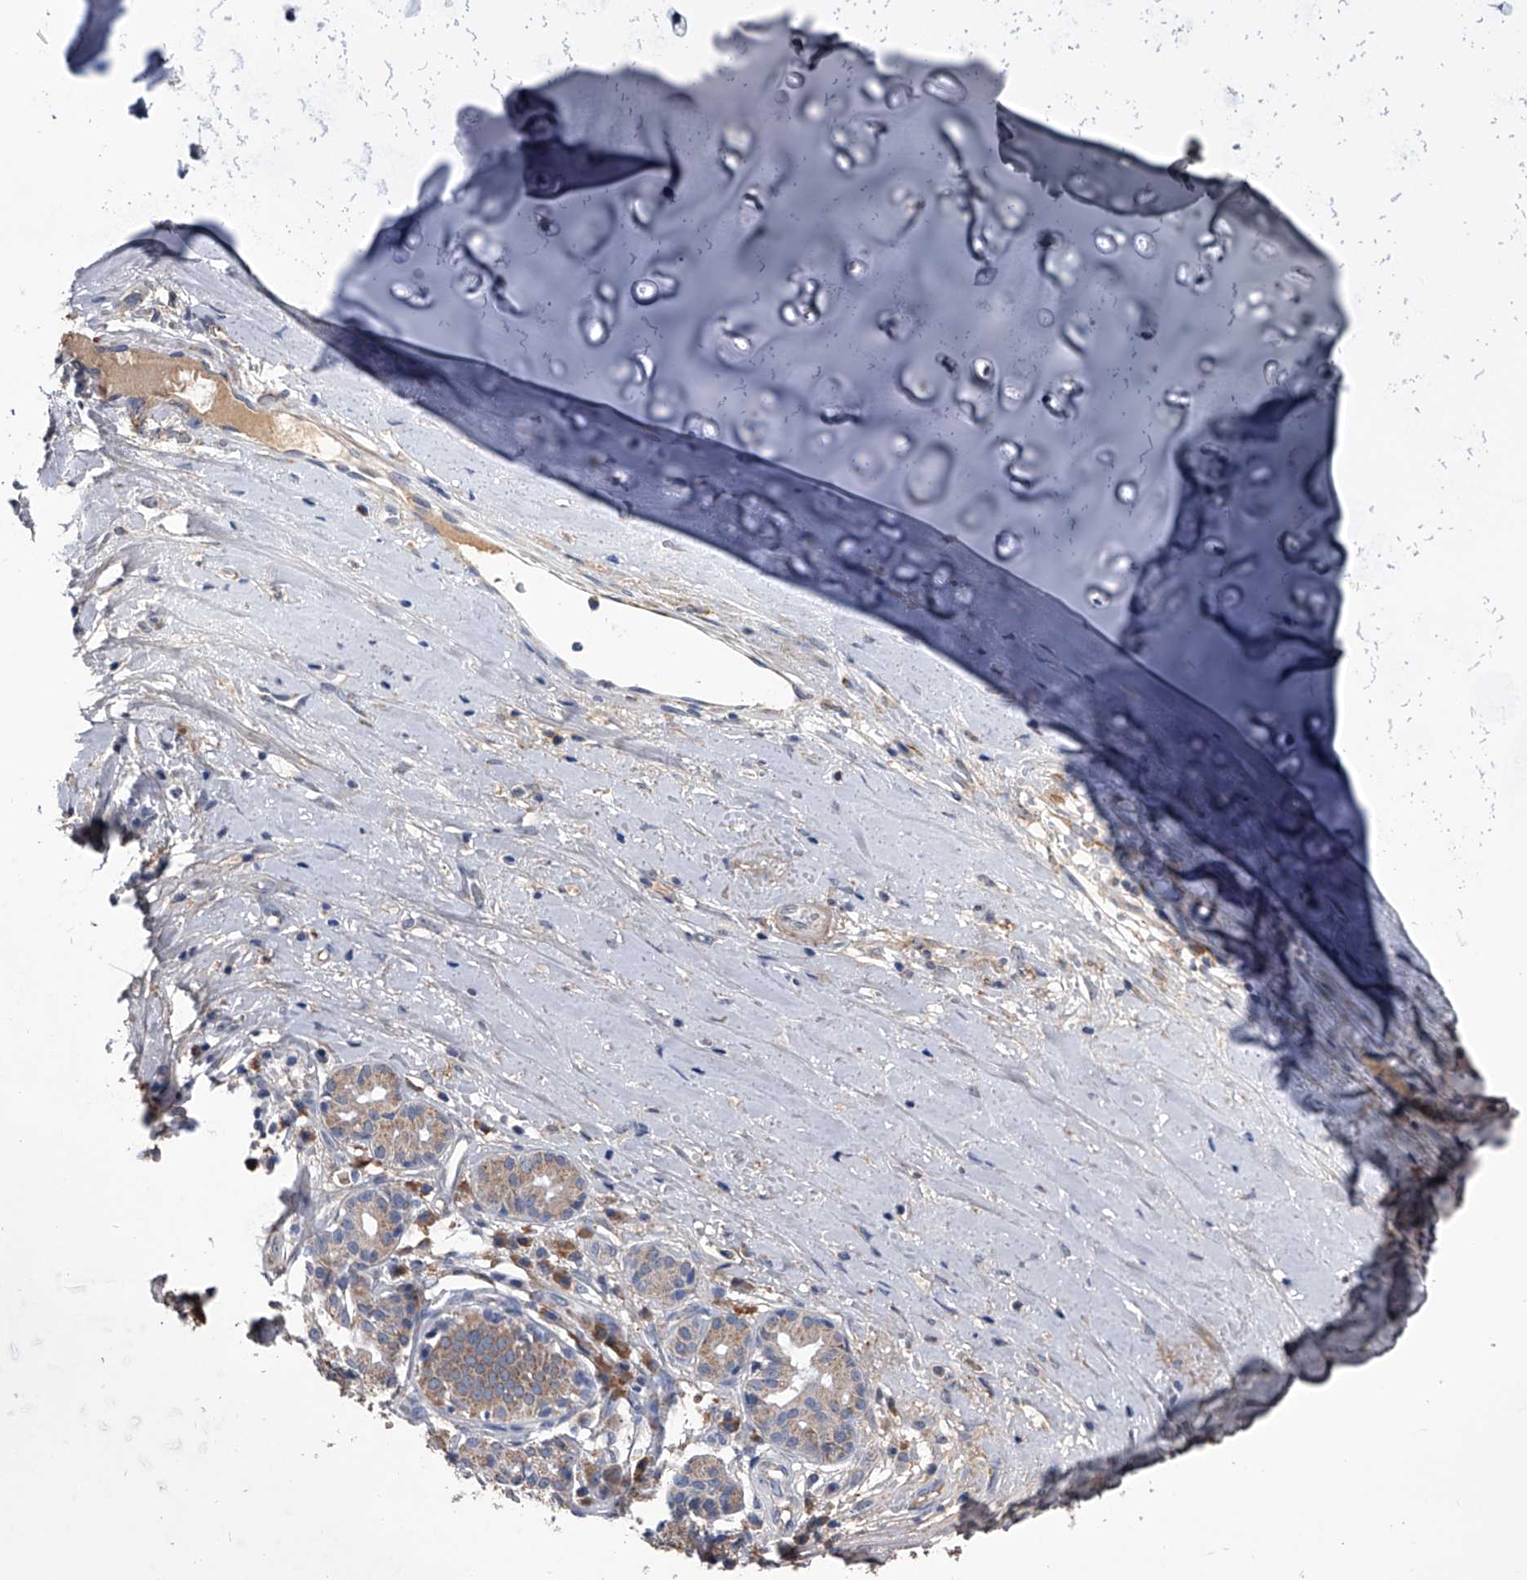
{"staining": {"intensity": "negative", "quantity": "none", "location": "none"}, "tissue": "adipose tissue", "cell_type": "Adipocytes", "image_type": "normal", "snomed": [{"axis": "morphology", "description": "Normal tissue, NOS"}, {"axis": "morphology", "description": "Basal cell carcinoma"}, {"axis": "topography", "description": "Cartilage tissue"}, {"axis": "topography", "description": "Nasopharynx"}, {"axis": "topography", "description": "Oral tissue"}], "caption": "Human adipose tissue stained for a protein using immunohistochemistry demonstrates no expression in adipocytes.", "gene": "OAT", "patient": {"sex": "female", "age": 77}}